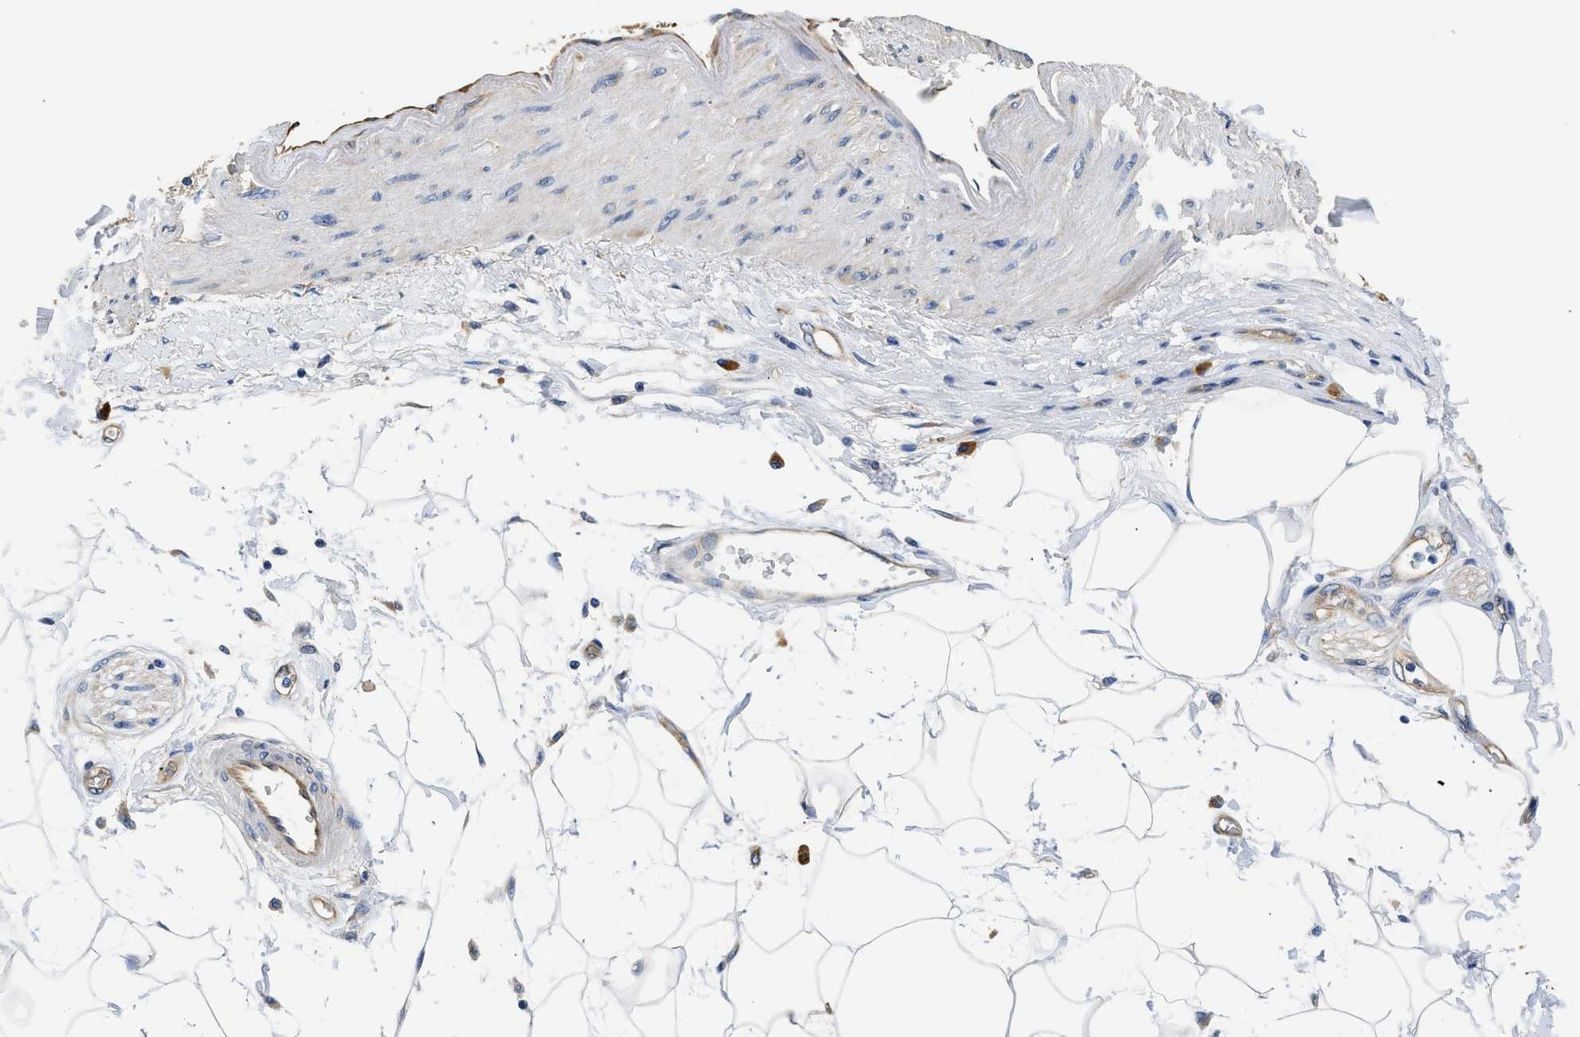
{"staining": {"intensity": "weak", "quantity": ">75%", "location": "cytoplasmic/membranous"}, "tissue": "adipose tissue", "cell_type": "Adipocytes", "image_type": "normal", "snomed": [{"axis": "morphology", "description": "Normal tissue, NOS"}, {"axis": "morphology", "description": "Adenocarcinoma, NOS"}, {"axis": "topography", "description": "Duodenum"}, {"axis": "topography", "description": "Peripheral nerve tissue"}], "caption": "Immunohistochemical staining of benign human adipose tissue demonstrates weak cytoplasmic/membranous protein positivity in approximately >75% of adipocytes. The protein is shown in brown color, while the nuclei are stained blue.", "gene": "CSDE1", "patient": {"sex": "female", "age": 60}}